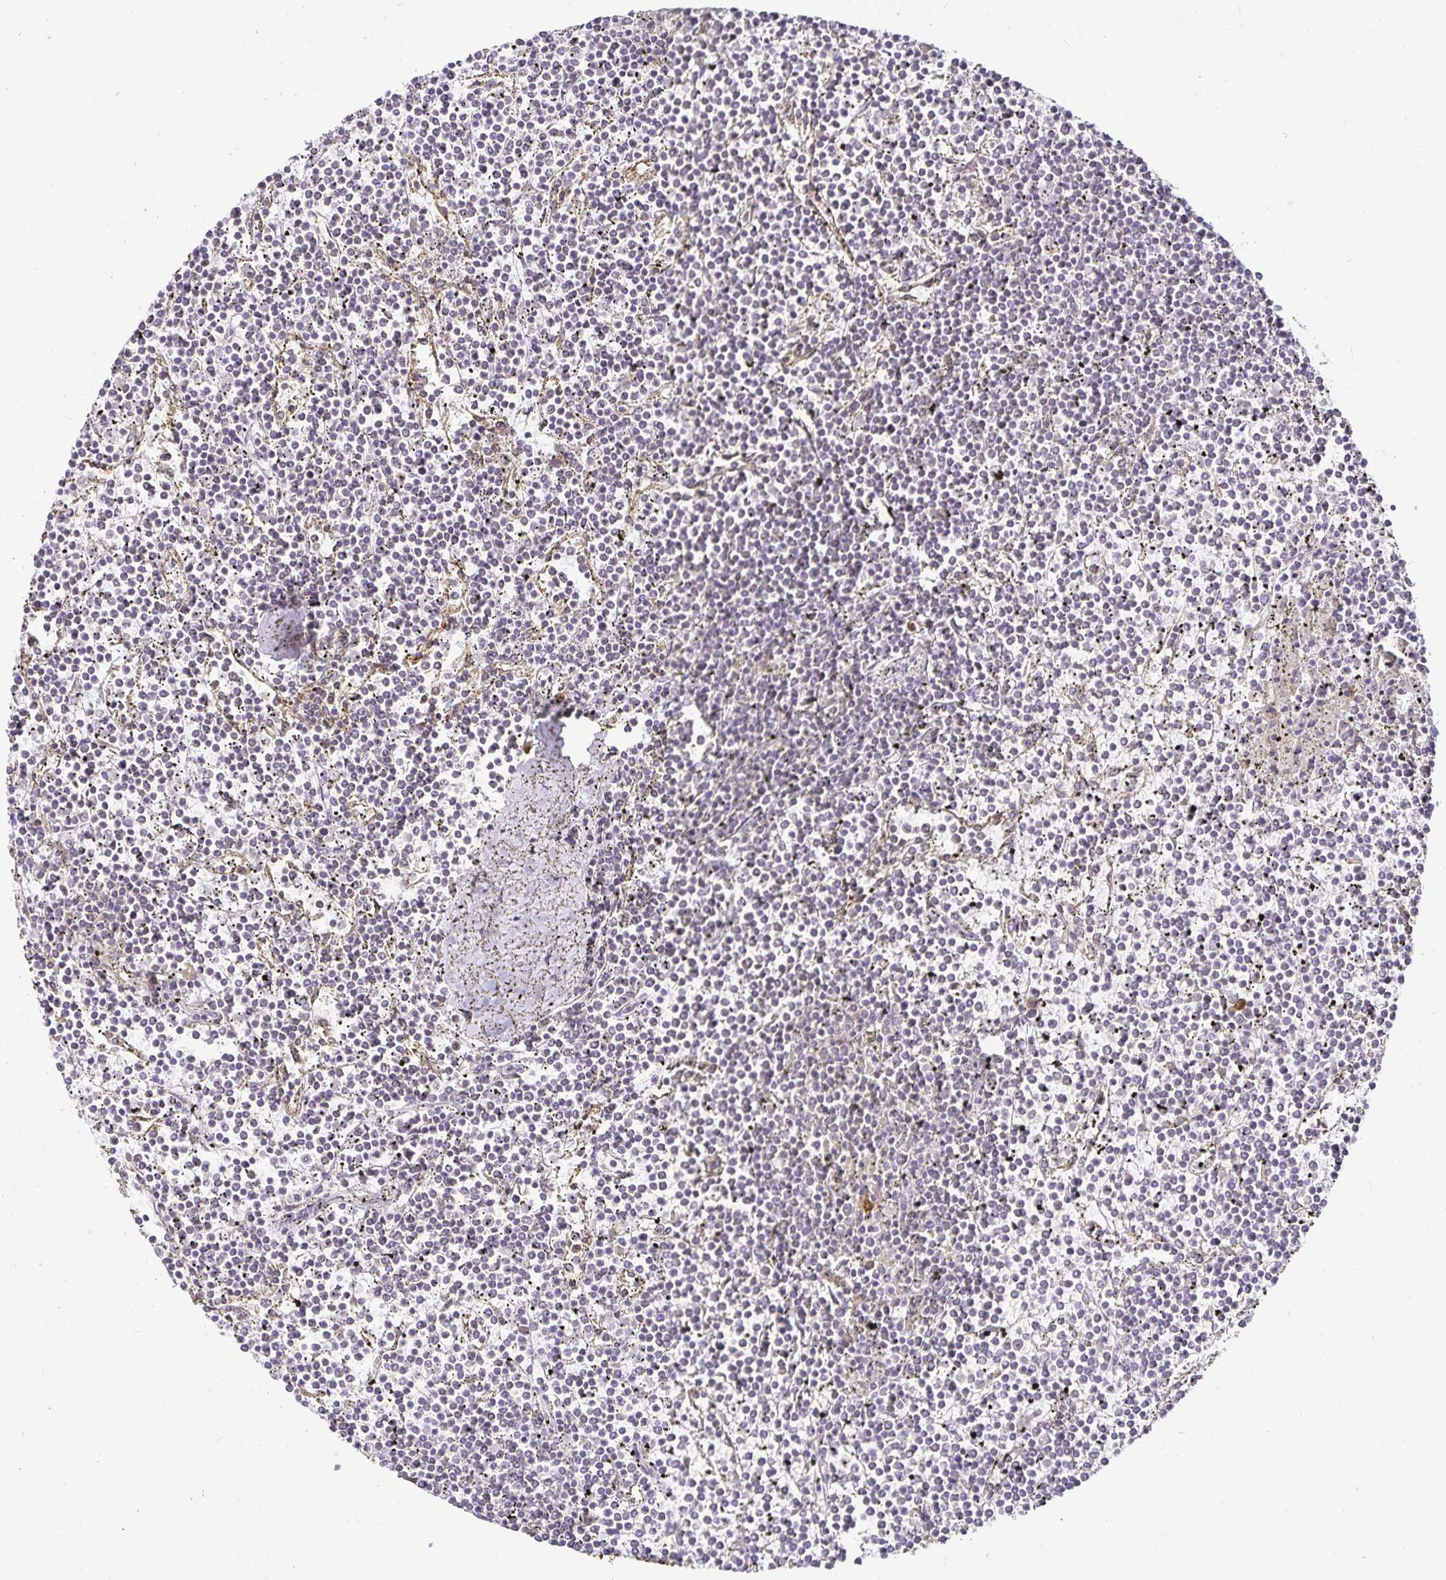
{"staining": {"intensity": "negative", "quantity": "none", "location": "none"}, "tissue": "lymphoma", "cell_type": "Tumor cells", "image_type": "cancer", "snomed": [{"axis": "morphology", "description": "Malignant lymphoma, non-Hodgkin's type, Low grade"}, {"axis": "topography", "description": "Spleen"}], "caption": "Immunohistochemistry (IHC) of lymphoma demonstrates no expression in tumor cells.", "gene": "GP2", "patient": {"sex": "female", "age": 19}}